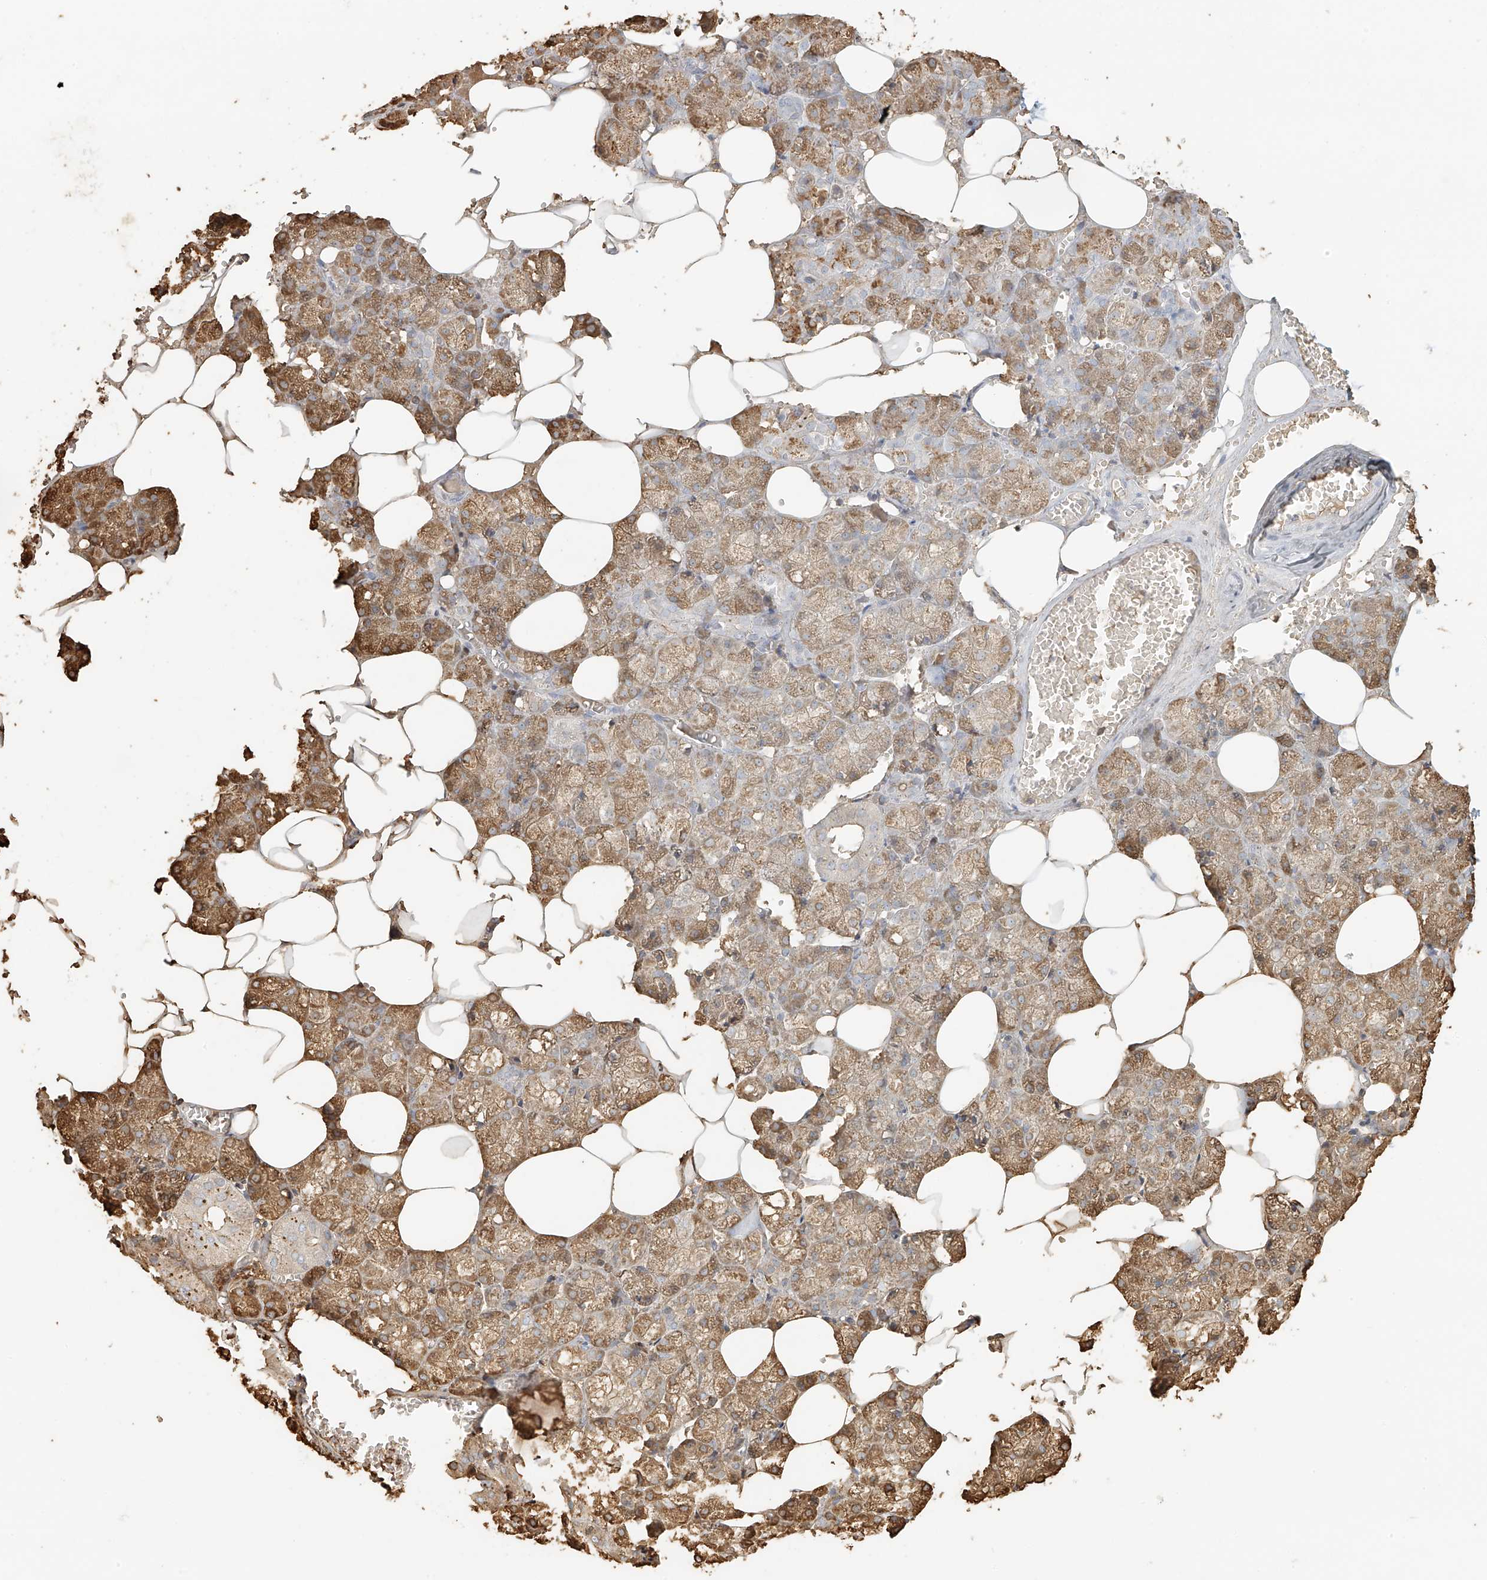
{"staining": {"intensity": "moderate", "quantity": "25%-75%", "location": "cytoplasmic/membranous"}, "tissue": "salivary gland", "cell_type": "Glandular cells", "image_type": "normal", "snomed": [{"axis": "morphology", "description": "Normal tissue, NOS"}, {"axis": "topography", "description": "Salivary gland"}], "caption": "This is an image of immunohistochemistry (IHC) staining of benign salivary gland, which shows moderate expression in the cytoplasmic/membranous of glandular cells.", "gene": "UPK1B", "patient": {"sex": "male", "age": 62}}